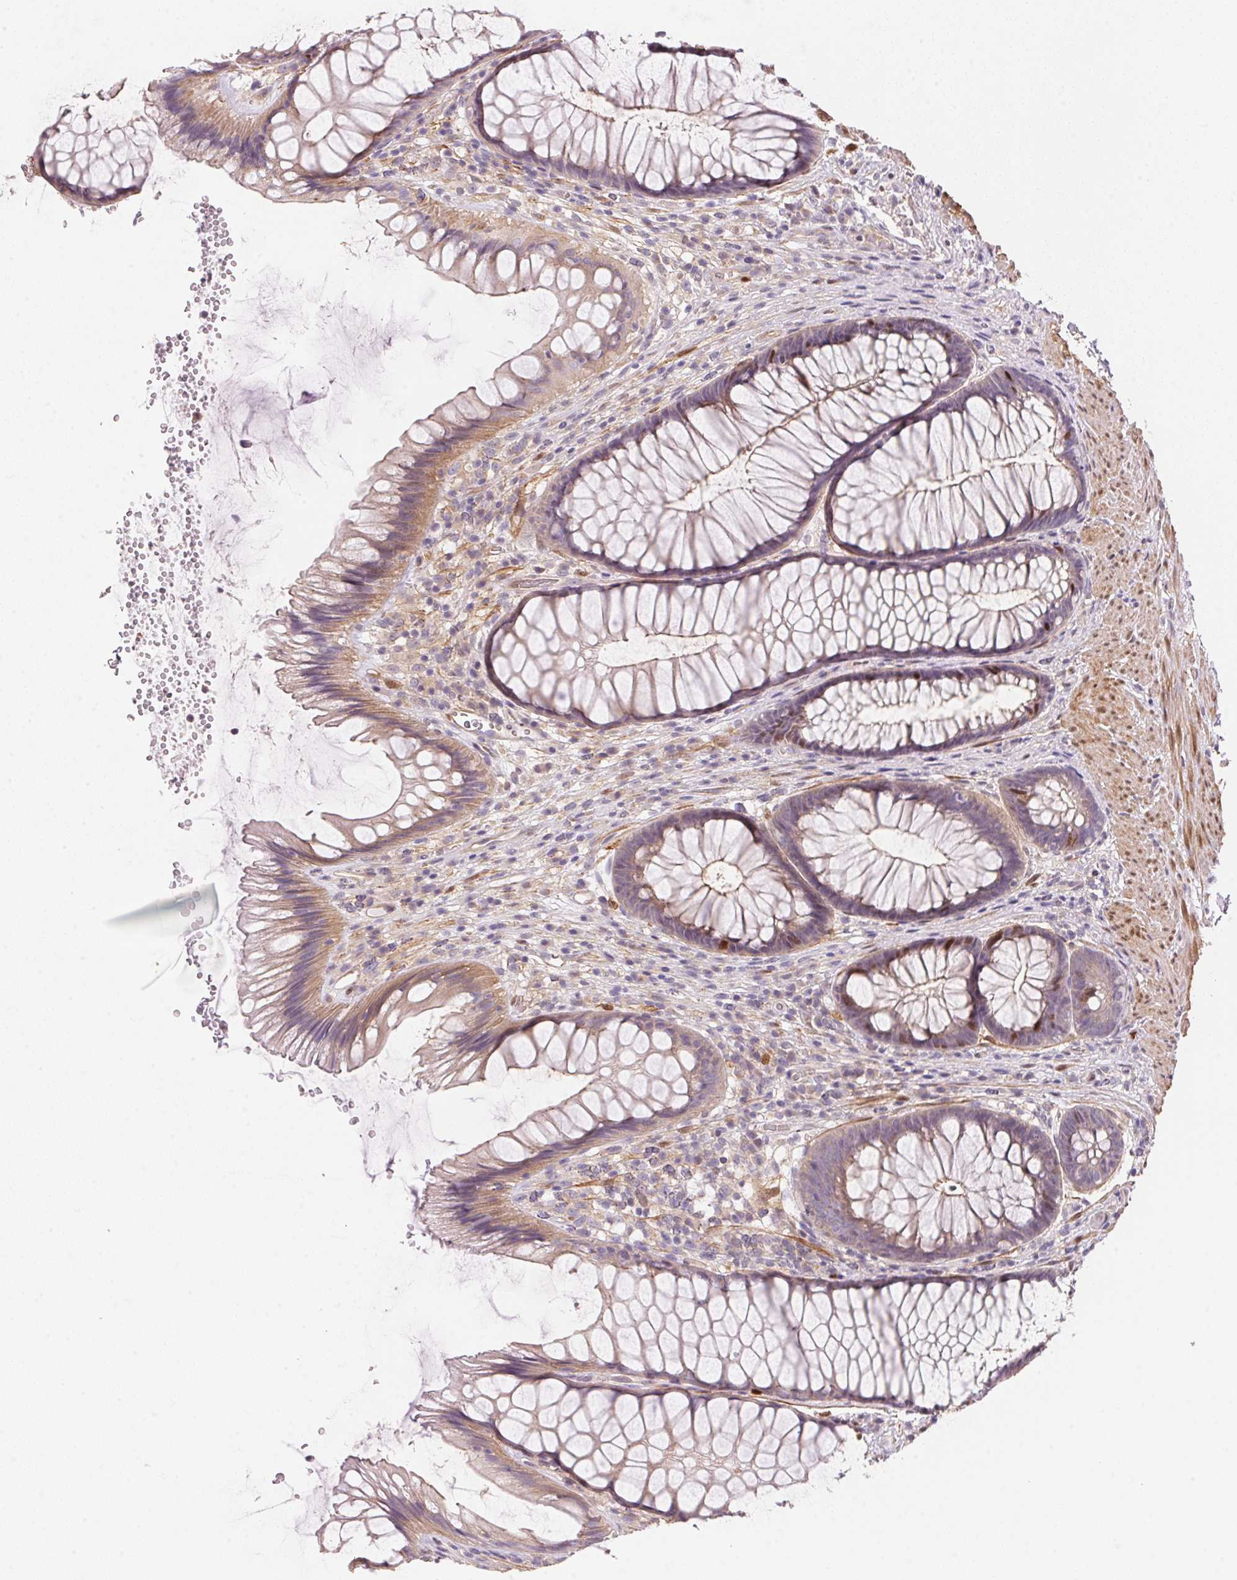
{"staining": {"intensity": "weak", "quantity": "<25%", "location": "cytoplasmic/membranous"}, "tissue": "rectum", "cell_type": "Glandular cells", "image_type": "normal", "snomed": [{"axis": "morphology", "description": "Normal tissue, NOS"}, {"axis": "topography", "description": "Rectum"}], "caption": "Protein analysis of normal rectum shows no significant expression in glandular cells.", "gene": "SMTN", "patient": {"sex": "male", "age": 53}}